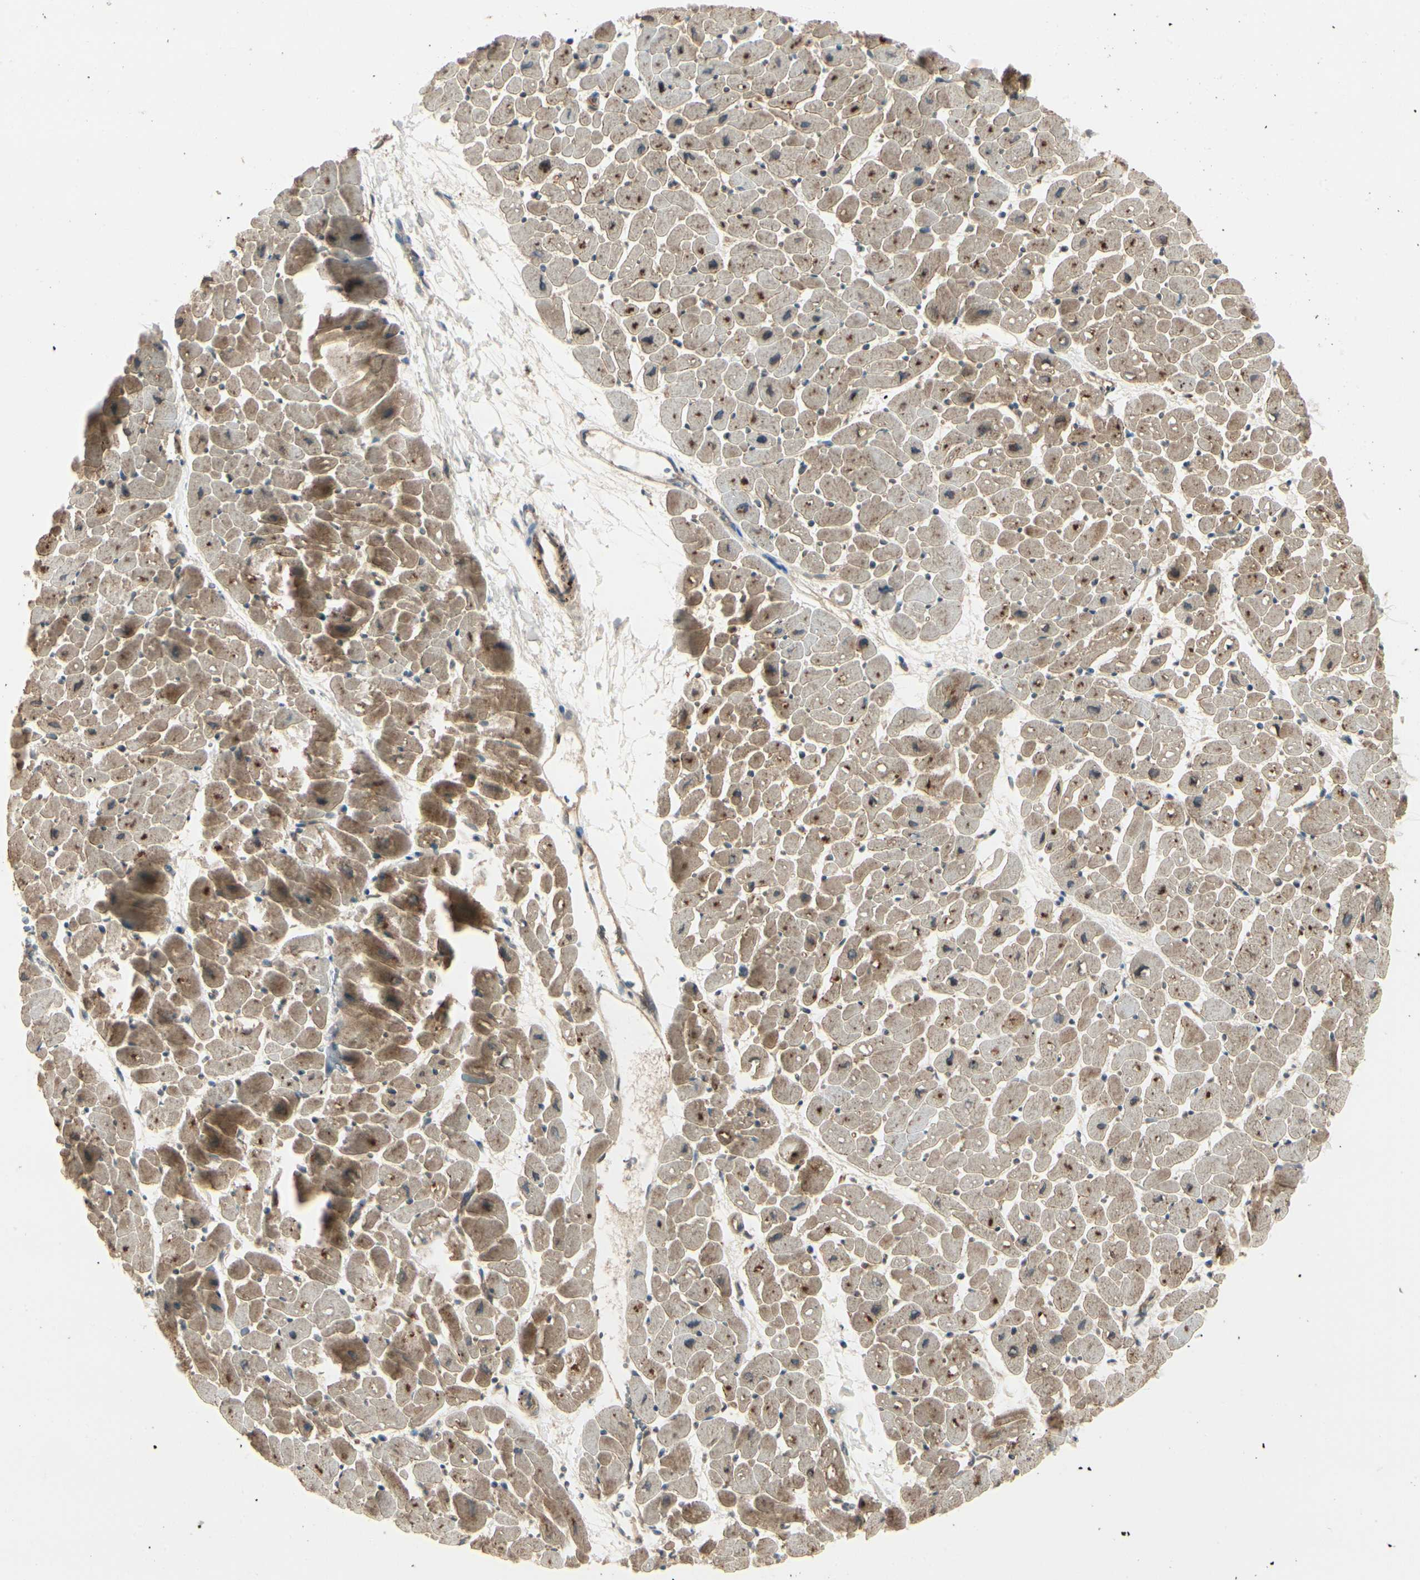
{"staining": {"intensity": "strong", "quantity": "25%-75%", "location": "cytoplasmic/membranous"}, "tissue": "heart muscle", "cell_type": "Cardiomyocytes", "image_type": "normal", "snomed": [{"axis": "morphology", "description": "Normal tissue, NOS"}, {"axis": "topography", "description": "Heart"}], "caption": "Heart muscle stained for a protein exhibits strong cytoplasmic/membranous positivity in cardiomyocytes. (Brightfield microscopy of DAB IHC at high magnification).", "gene": "RNF14", "patient": {"sex": "male", "age": 45}}